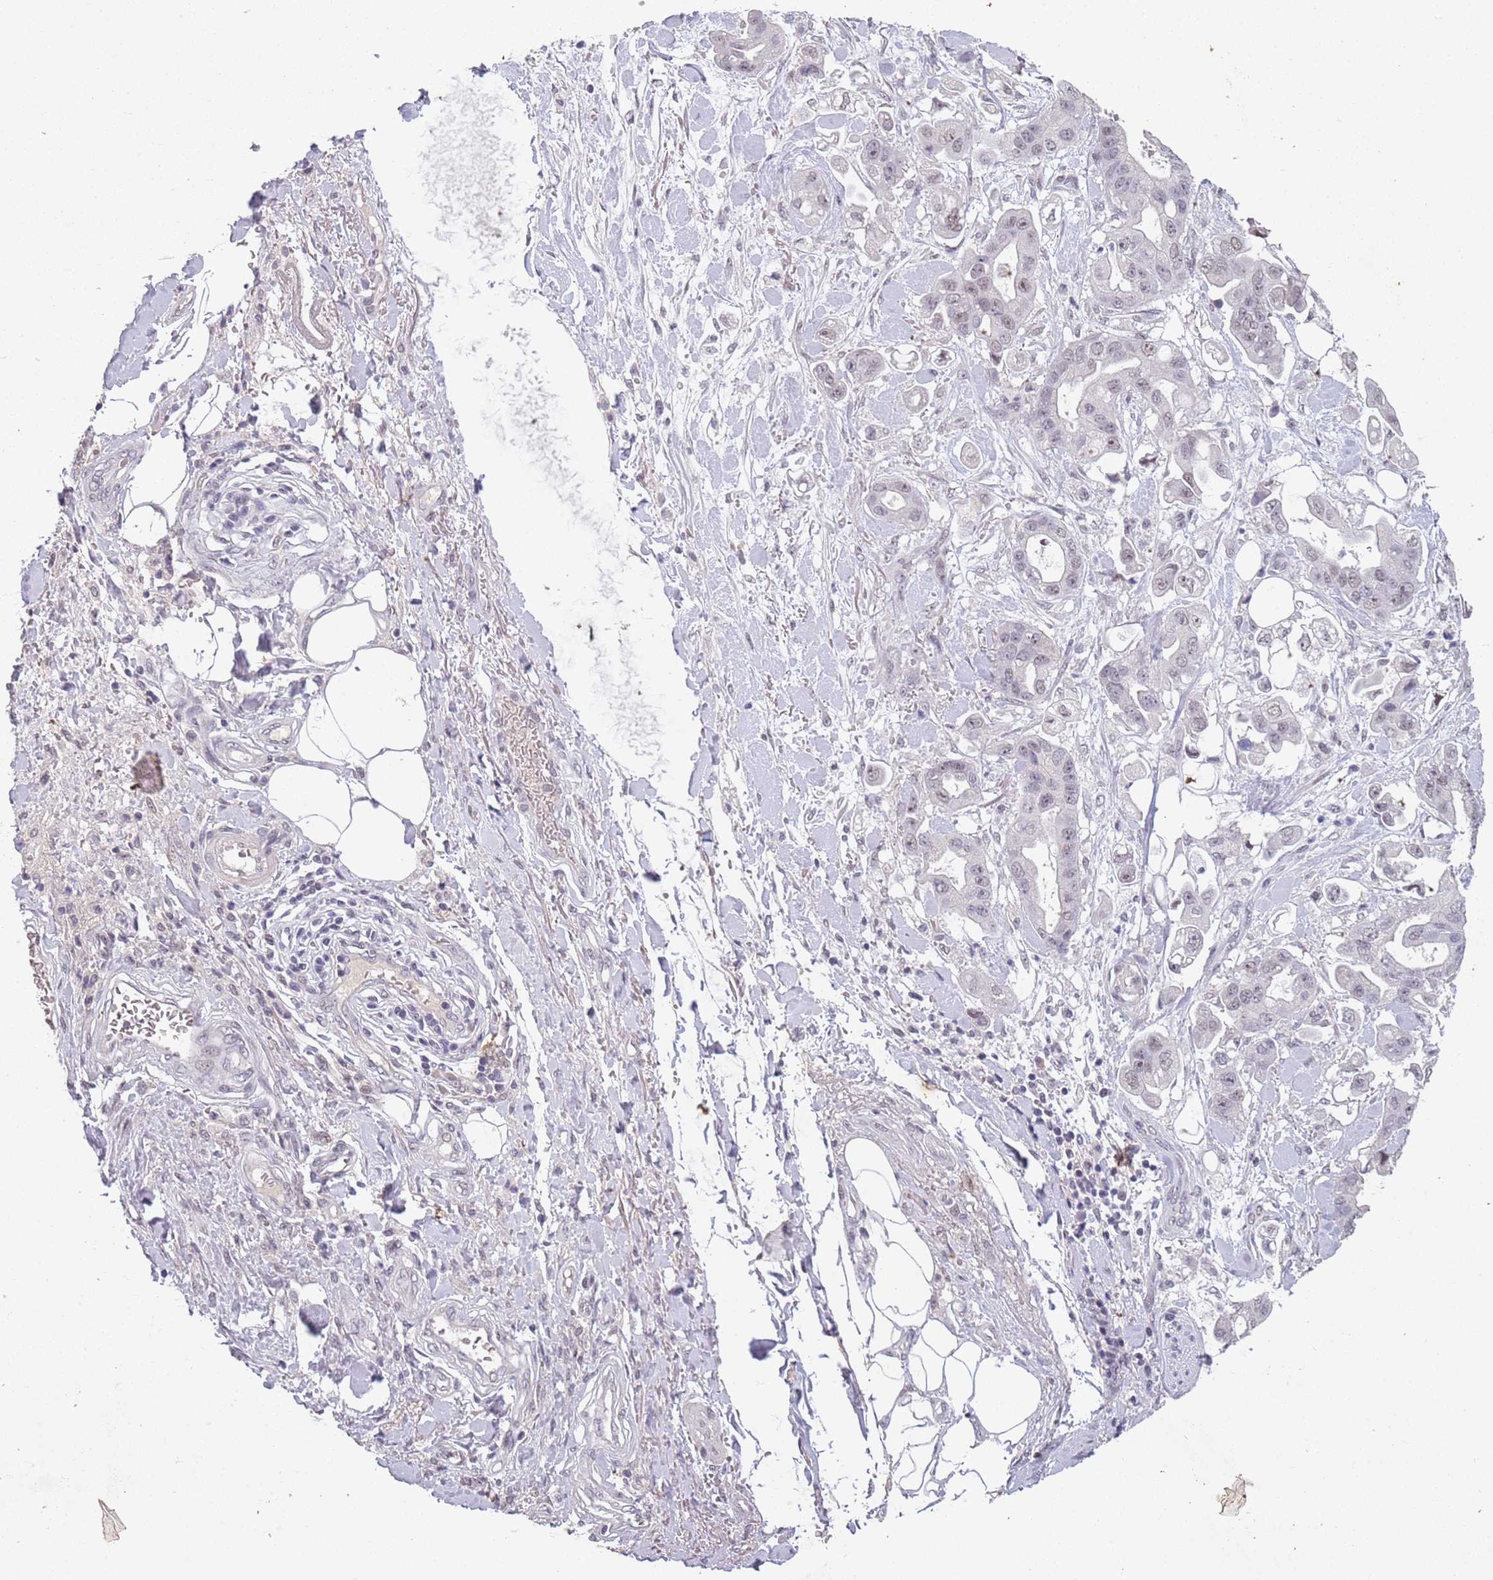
{"staining": {"intensity": "weak", "quantity": "<25%", "location": "nuclear"}, "tissue": "stomach cancer", "cell_type": "Tumor cells", "image_type": "cancer", "snomed": [{"axis": "morphology", "description": "Adenocarcinoma, NOS"}, {"axis": "topography", "description": "Stomach"}], "caption": "High power microscopy micrograph of an IHC photomicrograph of stomach cancer (adenocarcinoma), revealing no significant staining in tumor cells. Brightfield microscopy of IHC stained with DAB (brown) and hematoxylin (blue), captured at high magnification.", "gene": "CIZ1", "patient": {"sex": "male", "age": 62}}